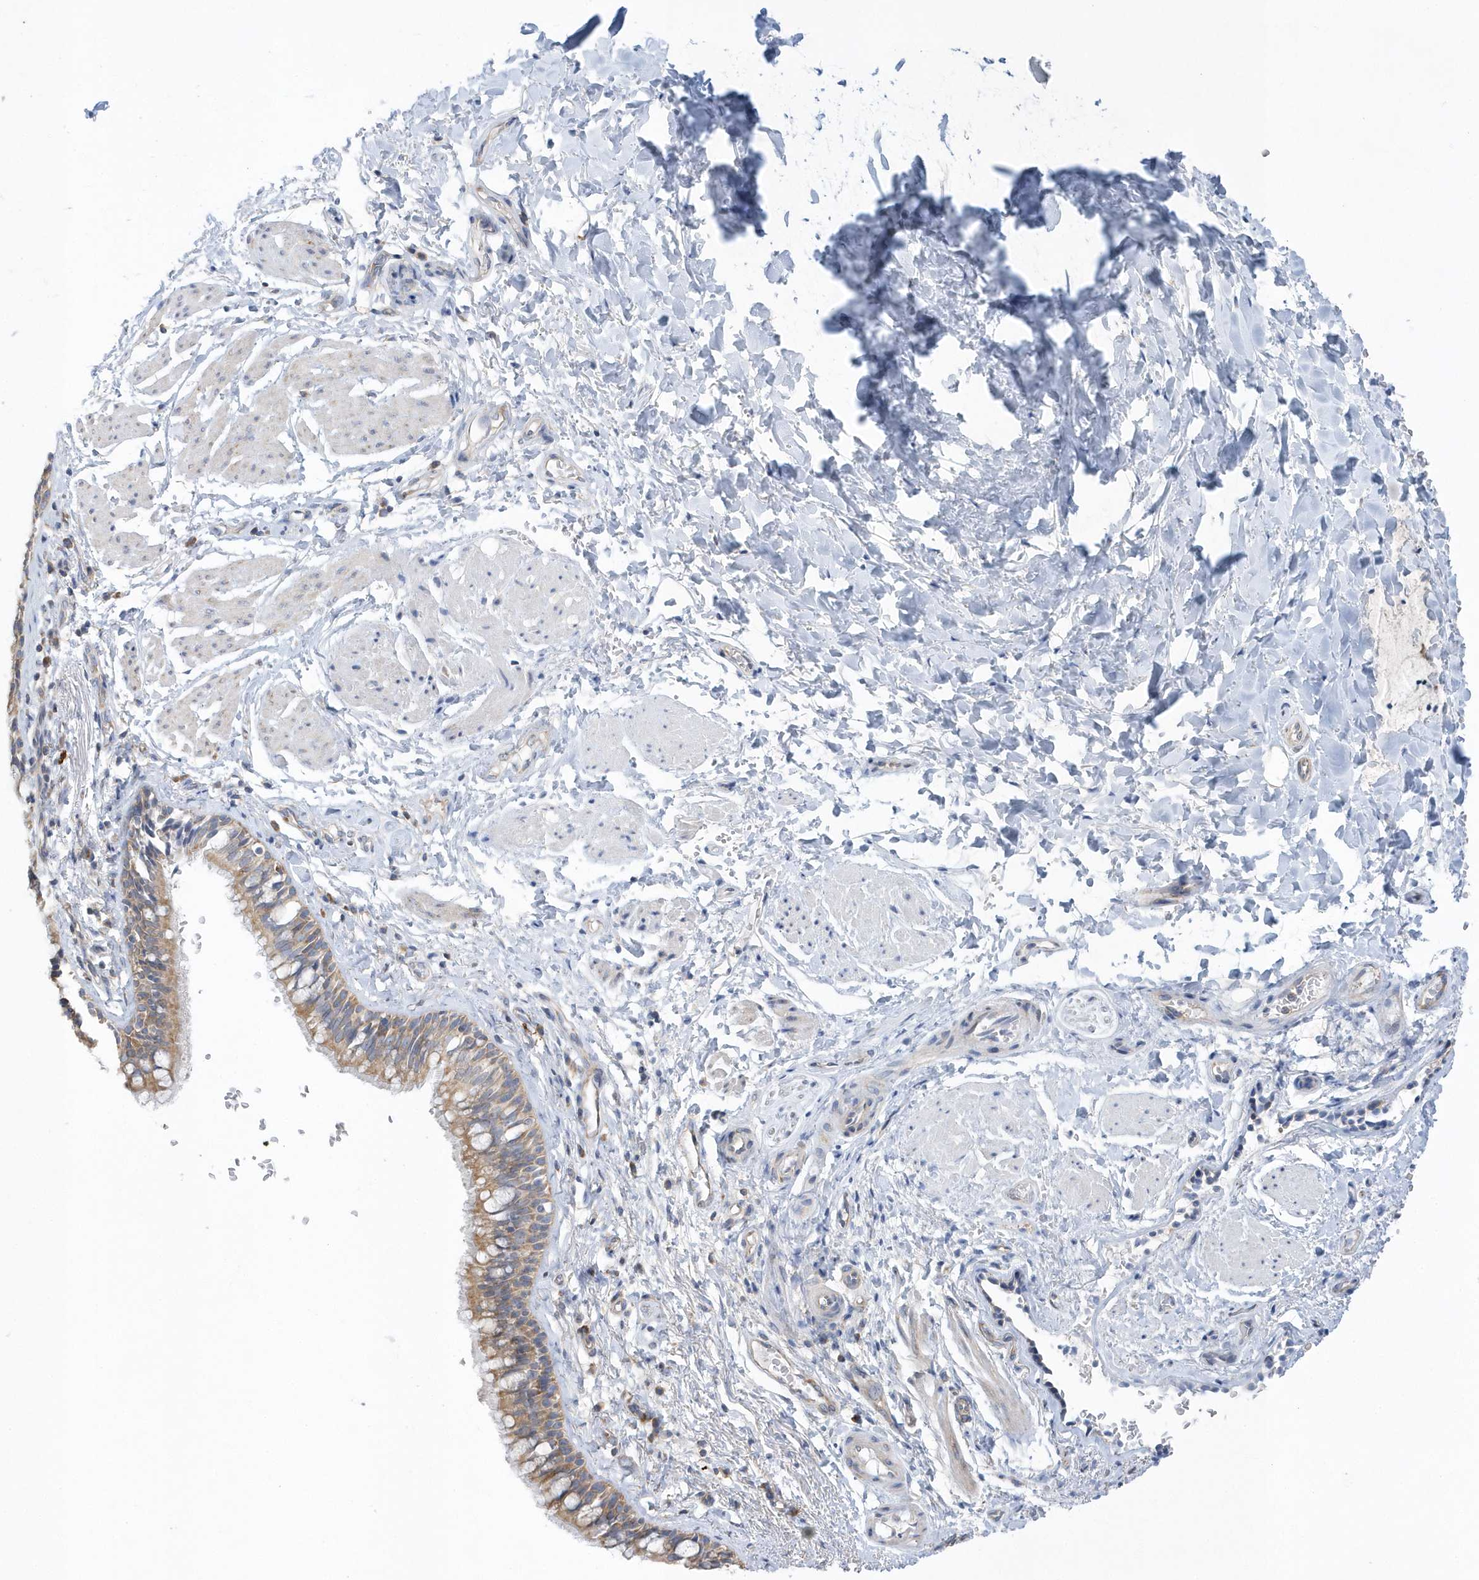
{"staining": {"intensity": "moderate", "quantity": ">75%", "location": "cytoplasmic/membranous"}, "tissue": "bronchus", "cell_type": "Respiratory epithelial cells", "image_type": "normal", "snomed": [{"axis": "morphology", "description": "Normal tissue, NOS"}, {"axis": "topography", "description": "Cartilage tissue"}, {"axis": "topography", "description": "Bronchus"}], "caption": "The immunohistochemical stain highlights moderate cytoplasmic/membranous staining in respiratory epithelial cells of benign bronchus. The staining was performed using DAB (3,3'-diaminobenzidine) to visualize the protein expression in brown, while the nuclei were stained in blue with hematoxylin (Magnification: 20x).", "gene": "SPATA5", "patient": {"sex": "female", "age": 36}}